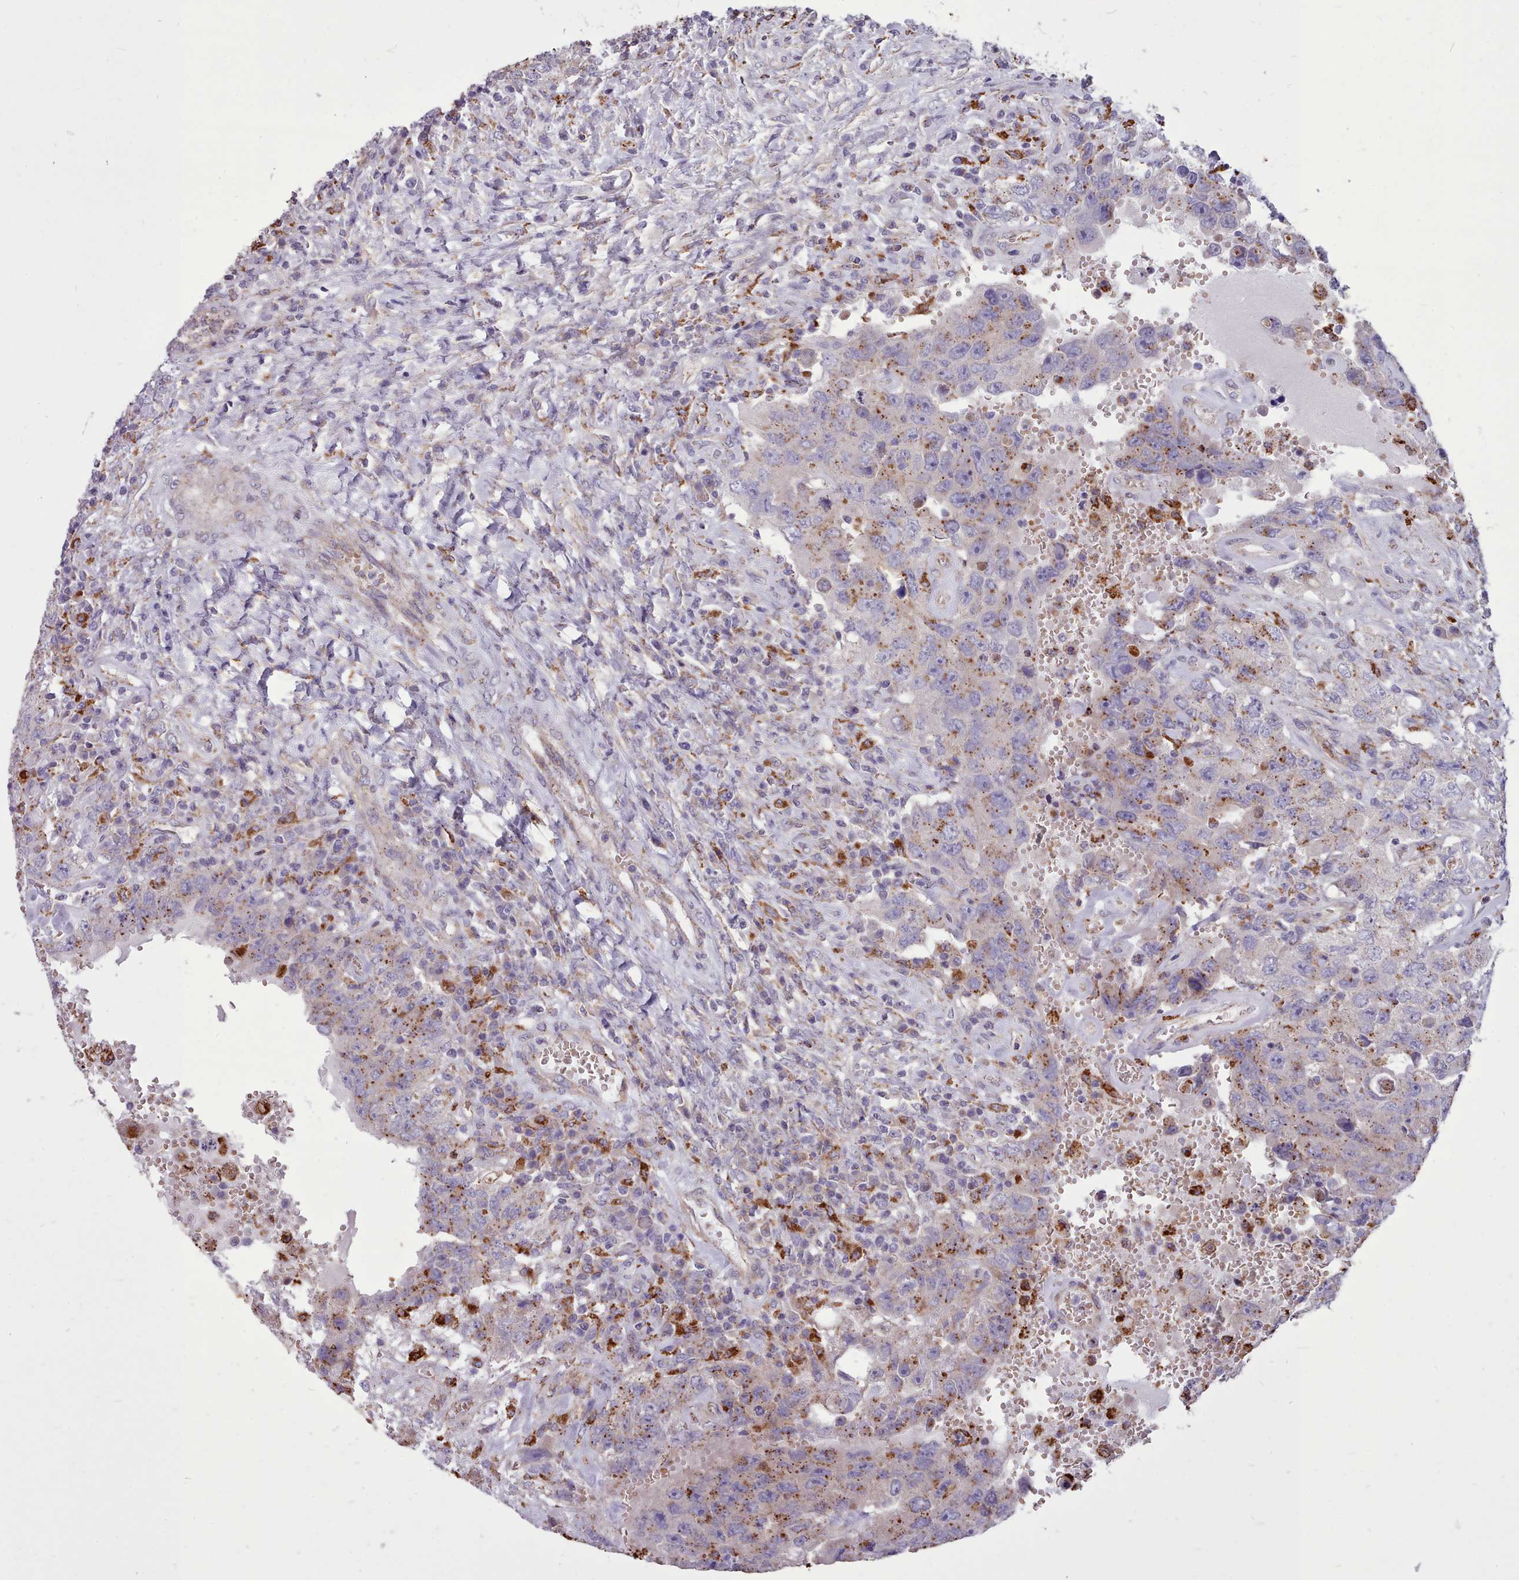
{"staining": {"intensity": "moderate", "quantity": "25%-75%", "location": "cytoplasmic/membranous"}, "tissue": "testis cancer", "cell_type": "Tumor cells", "image_type": "cancer", "snomed": [{"axis": "morphology", "description": "Carcinoma, Embryonal, NOS"}, {"axis": "topography", "description": "Testis"}], "caption": "Approximately 25%-75% of tumor cells in human testis embryonal carcinoma exhibit moderate cytoplasmic/membranous protein staining as visualized by brown immunohistochemical staining.", "gene": "PACSIN3", "patient": {"sex": "male", "age": 26}}